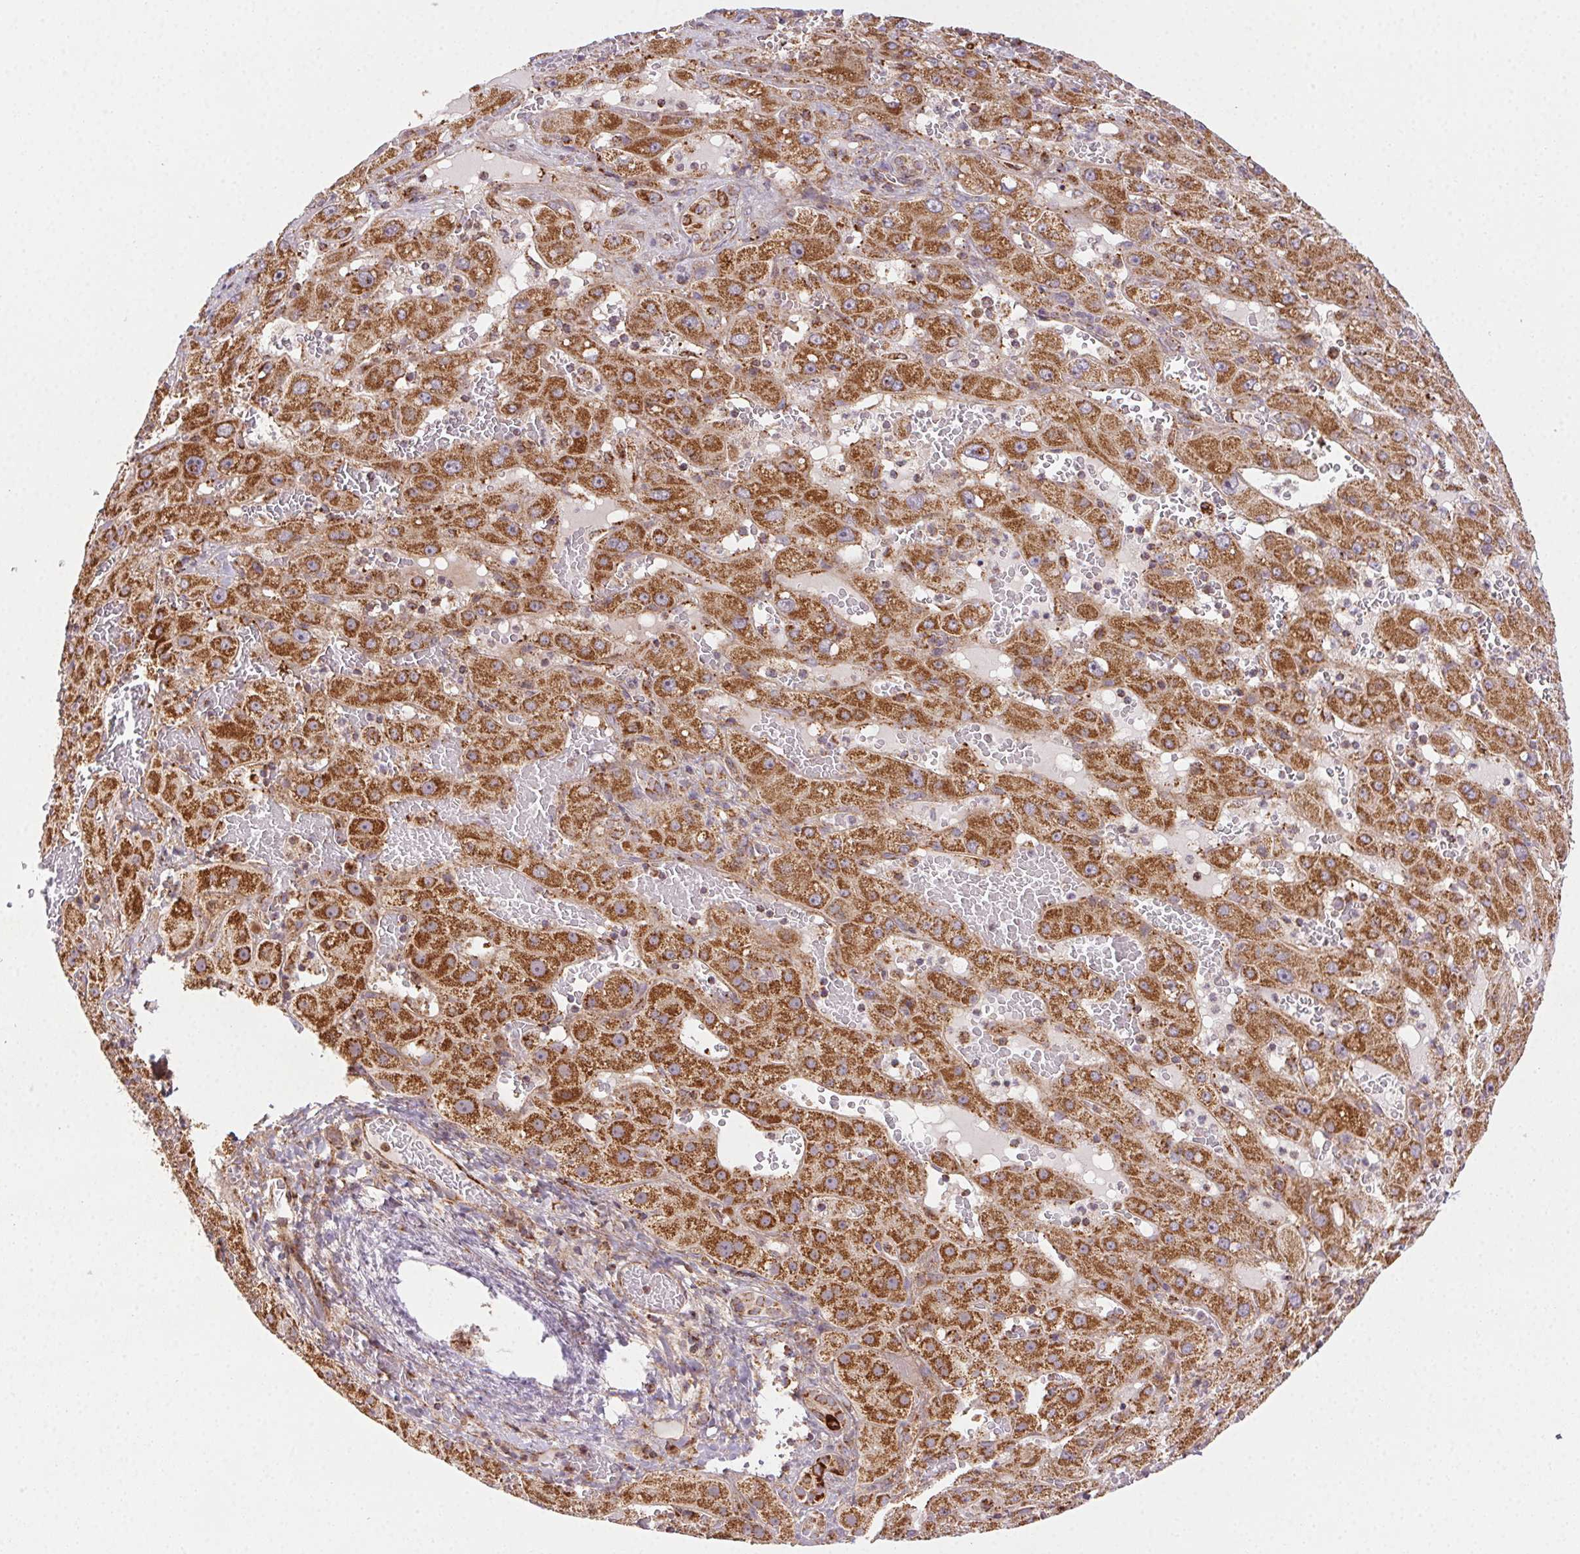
{"staining": {"intensity": "strong", "quantity": ">75%", "location": "cytoplasmic/membranous"}, "tissue": "liver cancer", "cell_type": "Tumor cells", "image_type": "cancer", "snomed": [{"axis": "morphology", "description": "Carcinoma, Hepatocellular, NOS"}, {"axis": "topography", "description": "Liver"}], "caption": "A high-resolution image shows immunohistochemistry staining of liver cancer, which shows strong cytoplasmic/membranous positivity in approximately >75% of tumor cells.", "gene": "CLPB", "patient": {"sex": "female", "age": 73}}